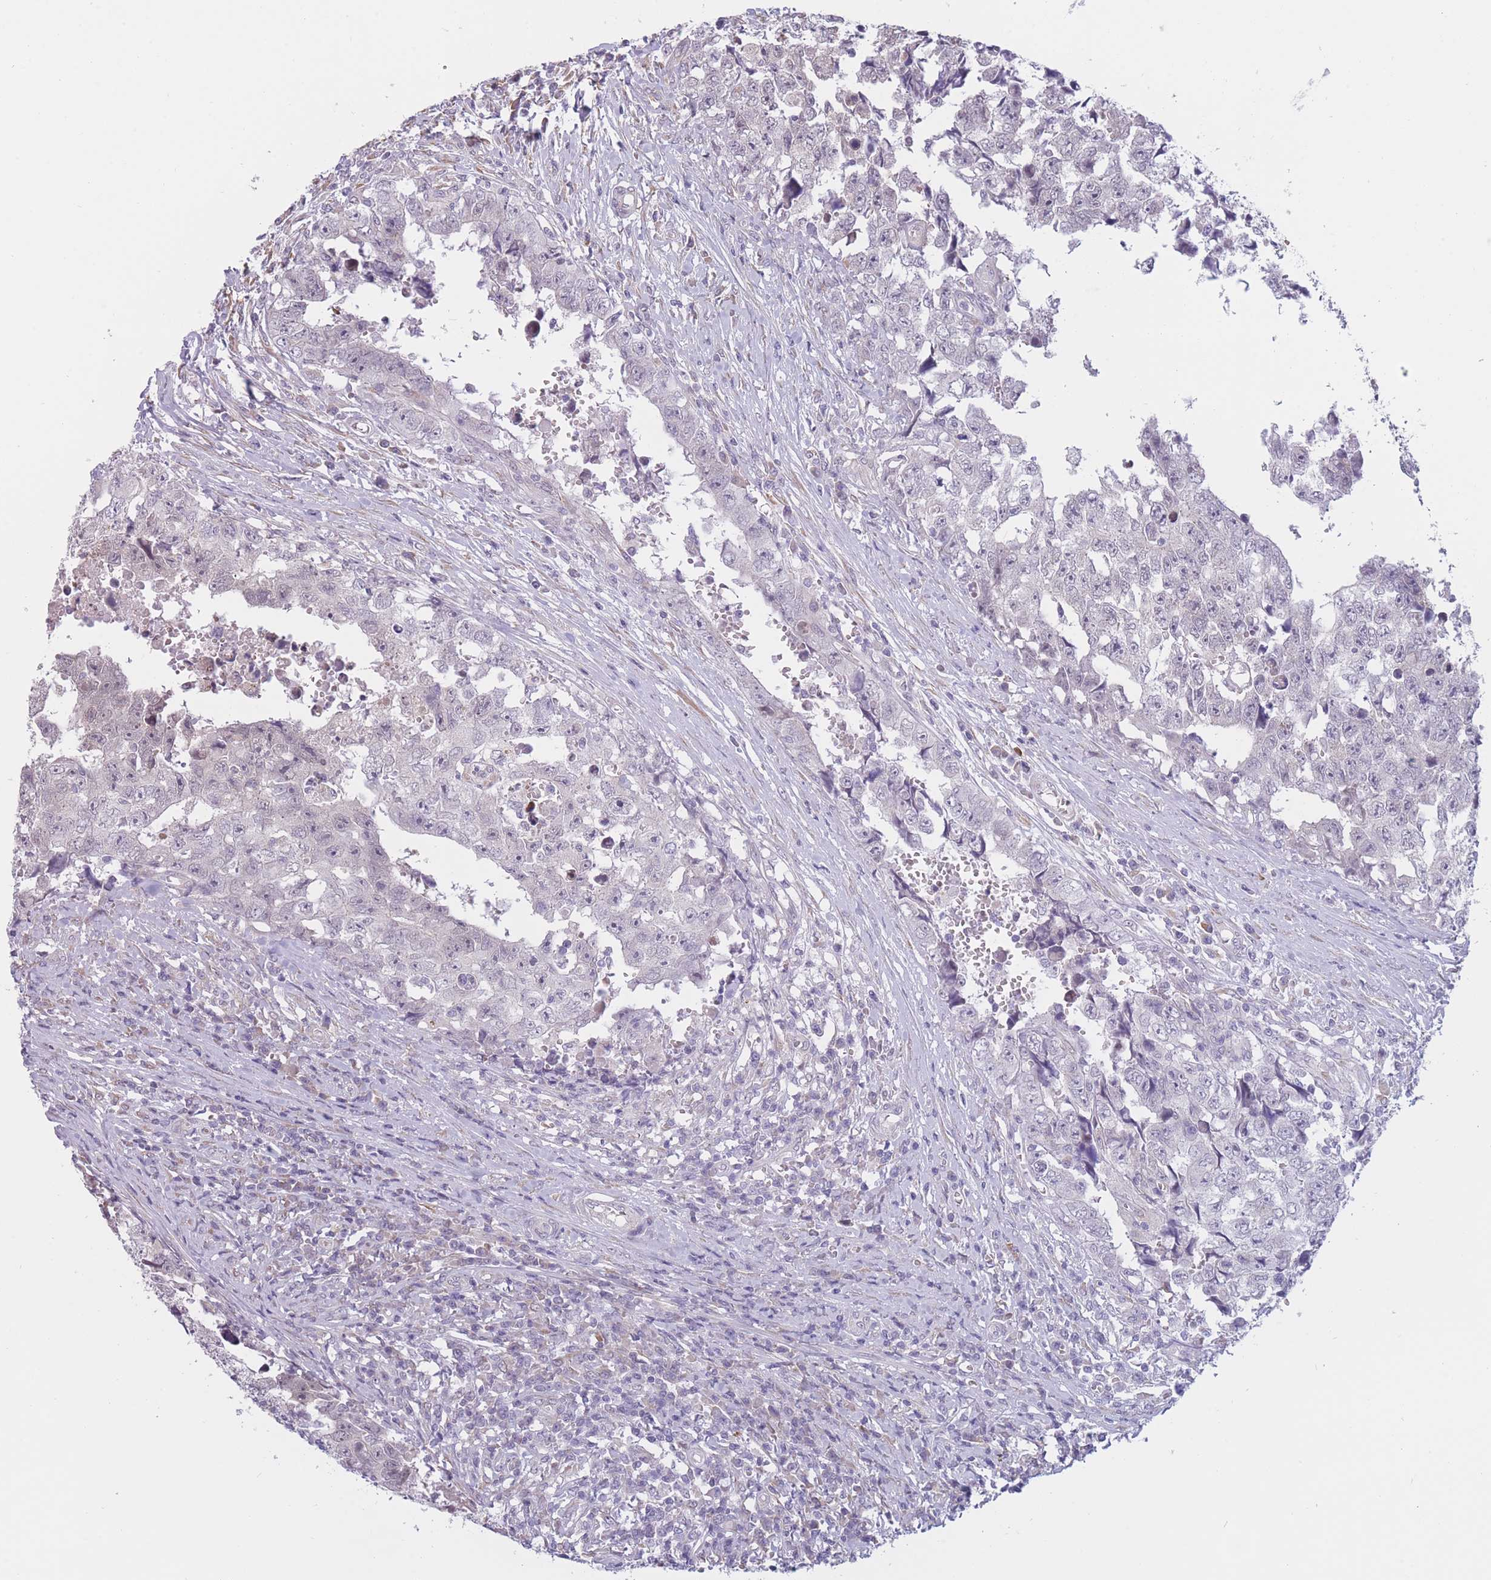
{"staining": {"intensity": "negative", "quantity": "none", "location": "none"}, "tissue": "testis cancer", "cell_type": "Tumor cells", "image_type": "cancer", "snomed": [{"axis": "morphology", "description": "Carcinoma, Embryonal, NOS"}, {"axis": "topography", "description": "Testis"}], "caption": "Testis cancer was stained to show a protein in brown. There is no significant positivity in tumor cells. (IHC, brightfield microscopy, high magnification).", "gene": "COL27A1", "patient": {"sex": "male", "age": 25}}